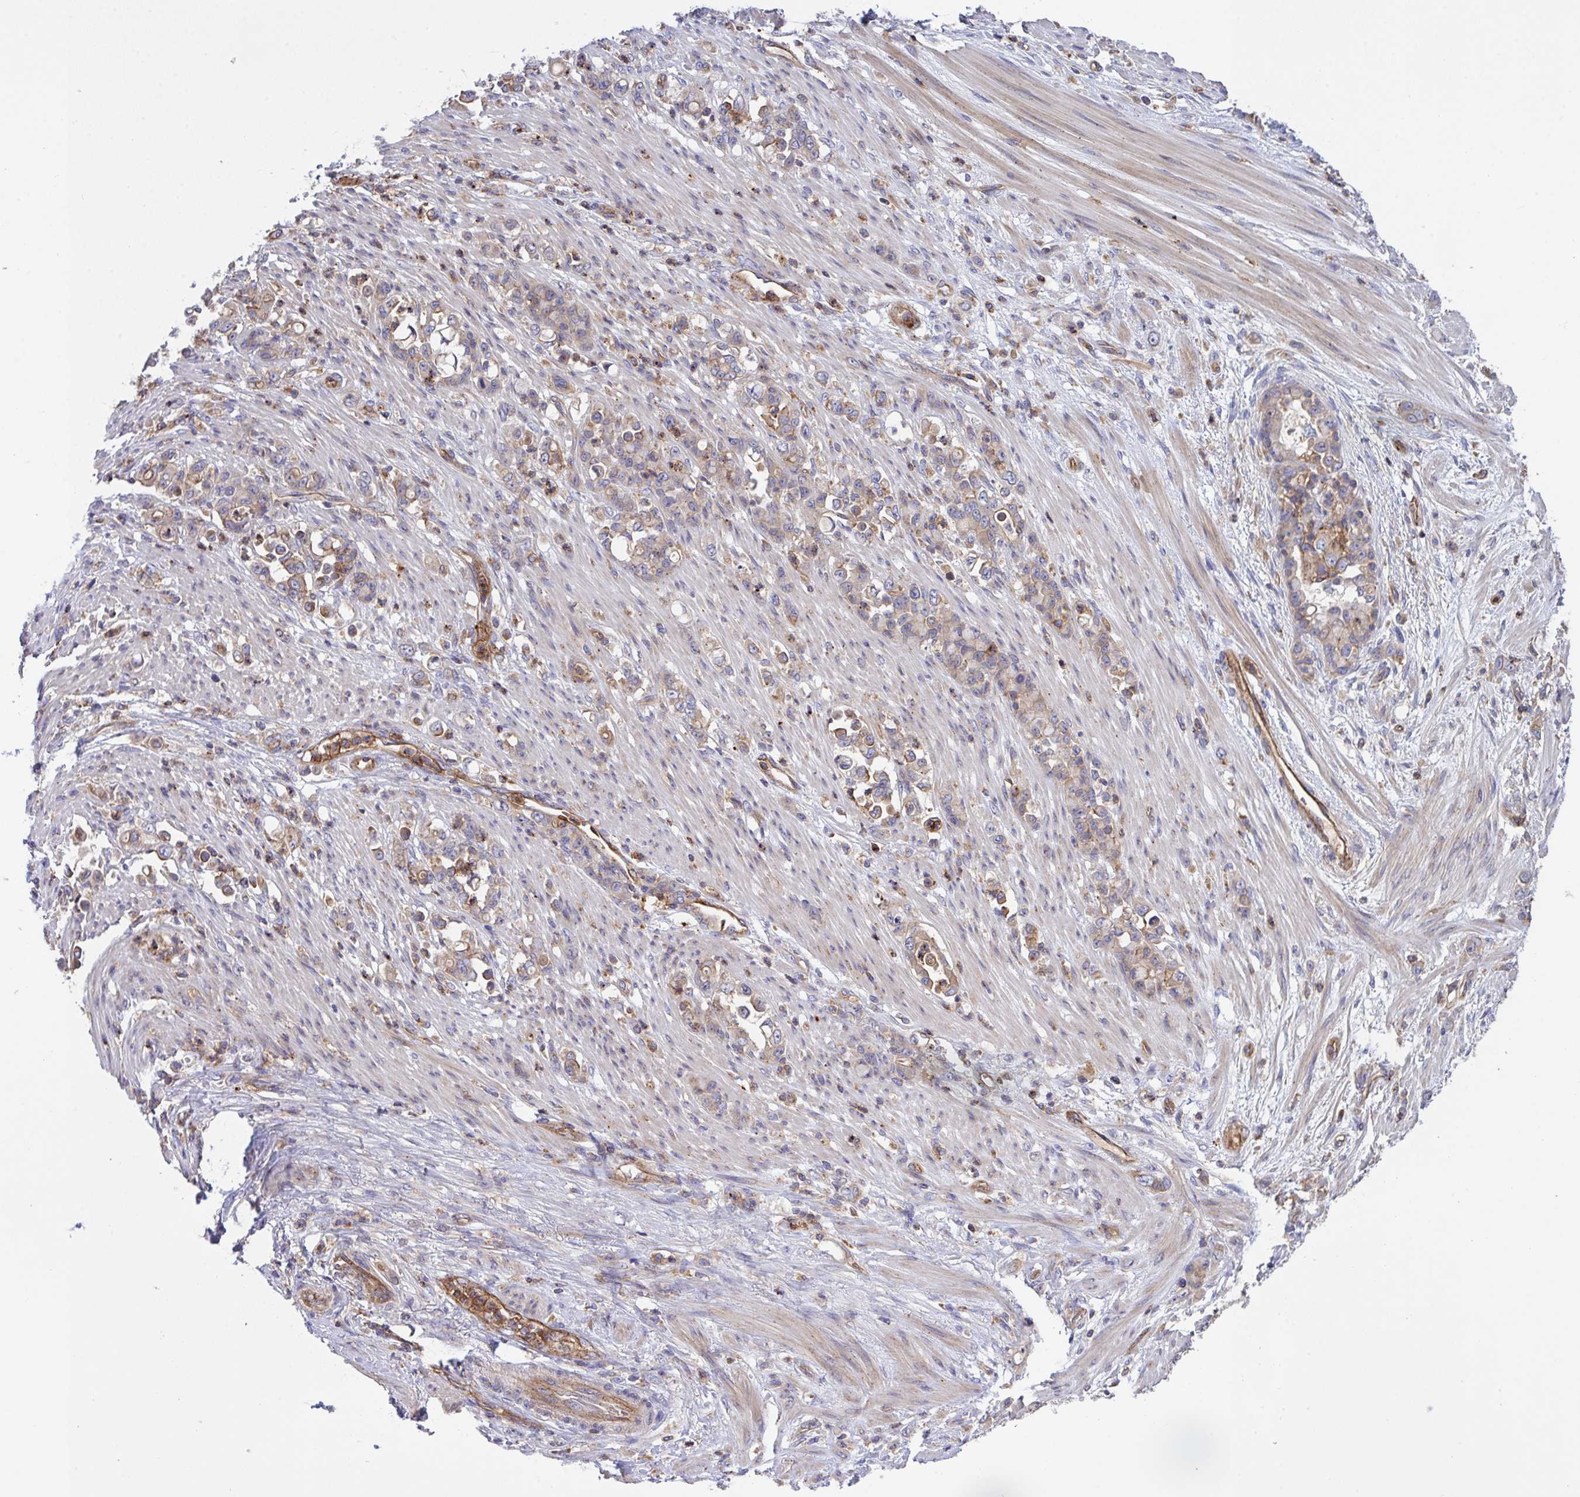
{"staining": {"intensity": "weak", "quantity": "25%-75%", "location": "cytoplasmic/membranous"}, "tissue": "stomach cancer", "cell_type": "Tumor cells", "image_type": "cancer", "snomed": [{"axis": "morphology", "description": "Normal tissue, NOS"}, {"axis": "morphology", "description": "Adenocarcinoma, NOS"}, {"axis": "topography", "description": "Stomach"}], "caption": "Protein expression analysis of stomach cancer displays weak cytoplasmic/membranous expression in approximately 25%-75% of tumor cells.", "gene": "C4orf36", "patient": {"sex": "female", "age": 79}}